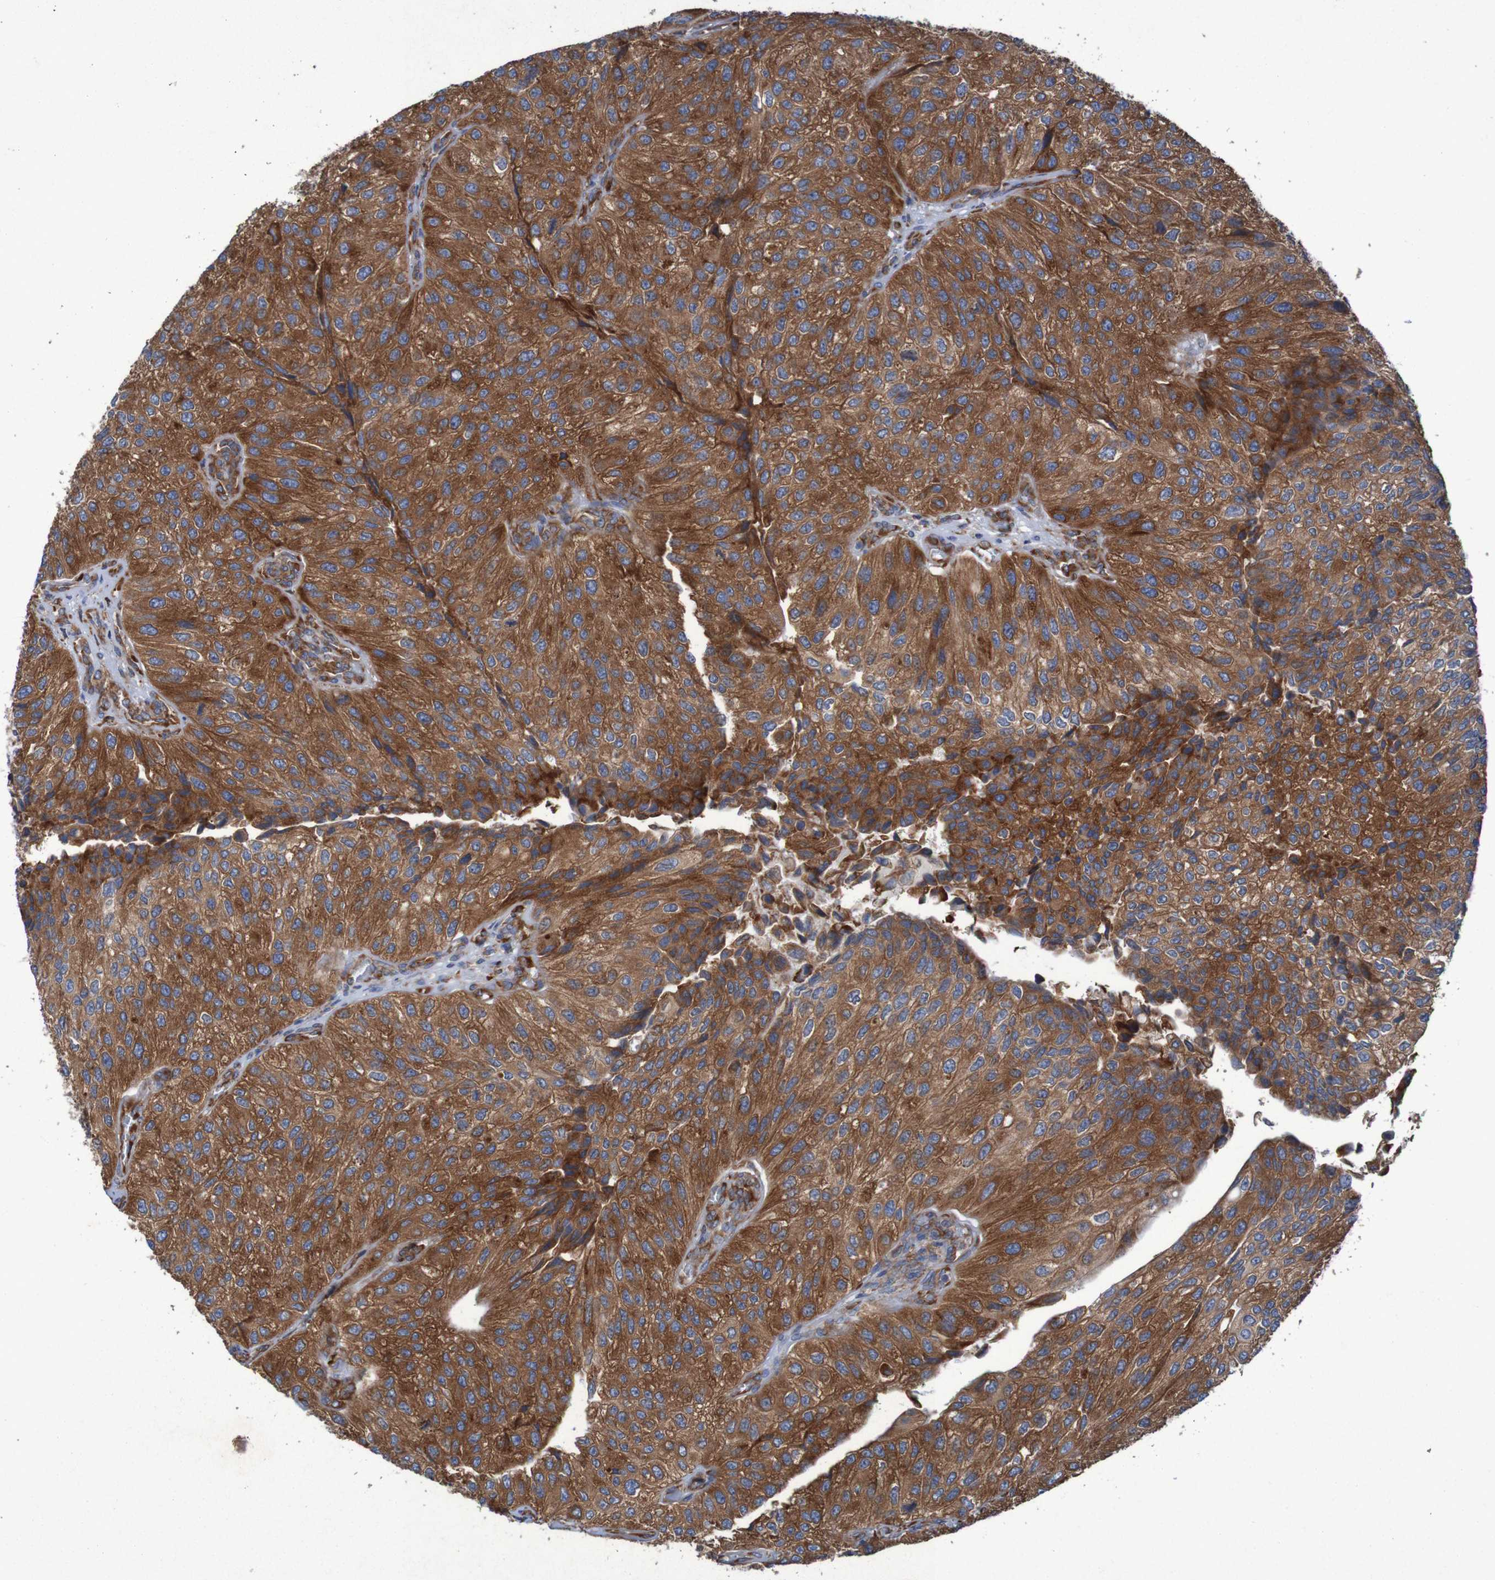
{"staining": {"intensity": "strong", "quantity": ">75%", "location": "cytoplasmic/membranous"}, "tissue": "urothelial cancer", "cell_type": "Tumor cells", "image_type": "cancer", "snomed": [{"axis": "morphology", "description": "Urothelial carcinoma, High grade"}, {"axis": "topography", "description": "Kidney"}, {"axis": "topography", "description": "Urinary bladder"}], "caption": "A brown stain labels strong cytoplasmic/membranous expression of a protein in human urothelial carcinoma (high-grade) tumor cells.", "gene": "RPL10", "patient": {"sex": "male", "age": 77}}